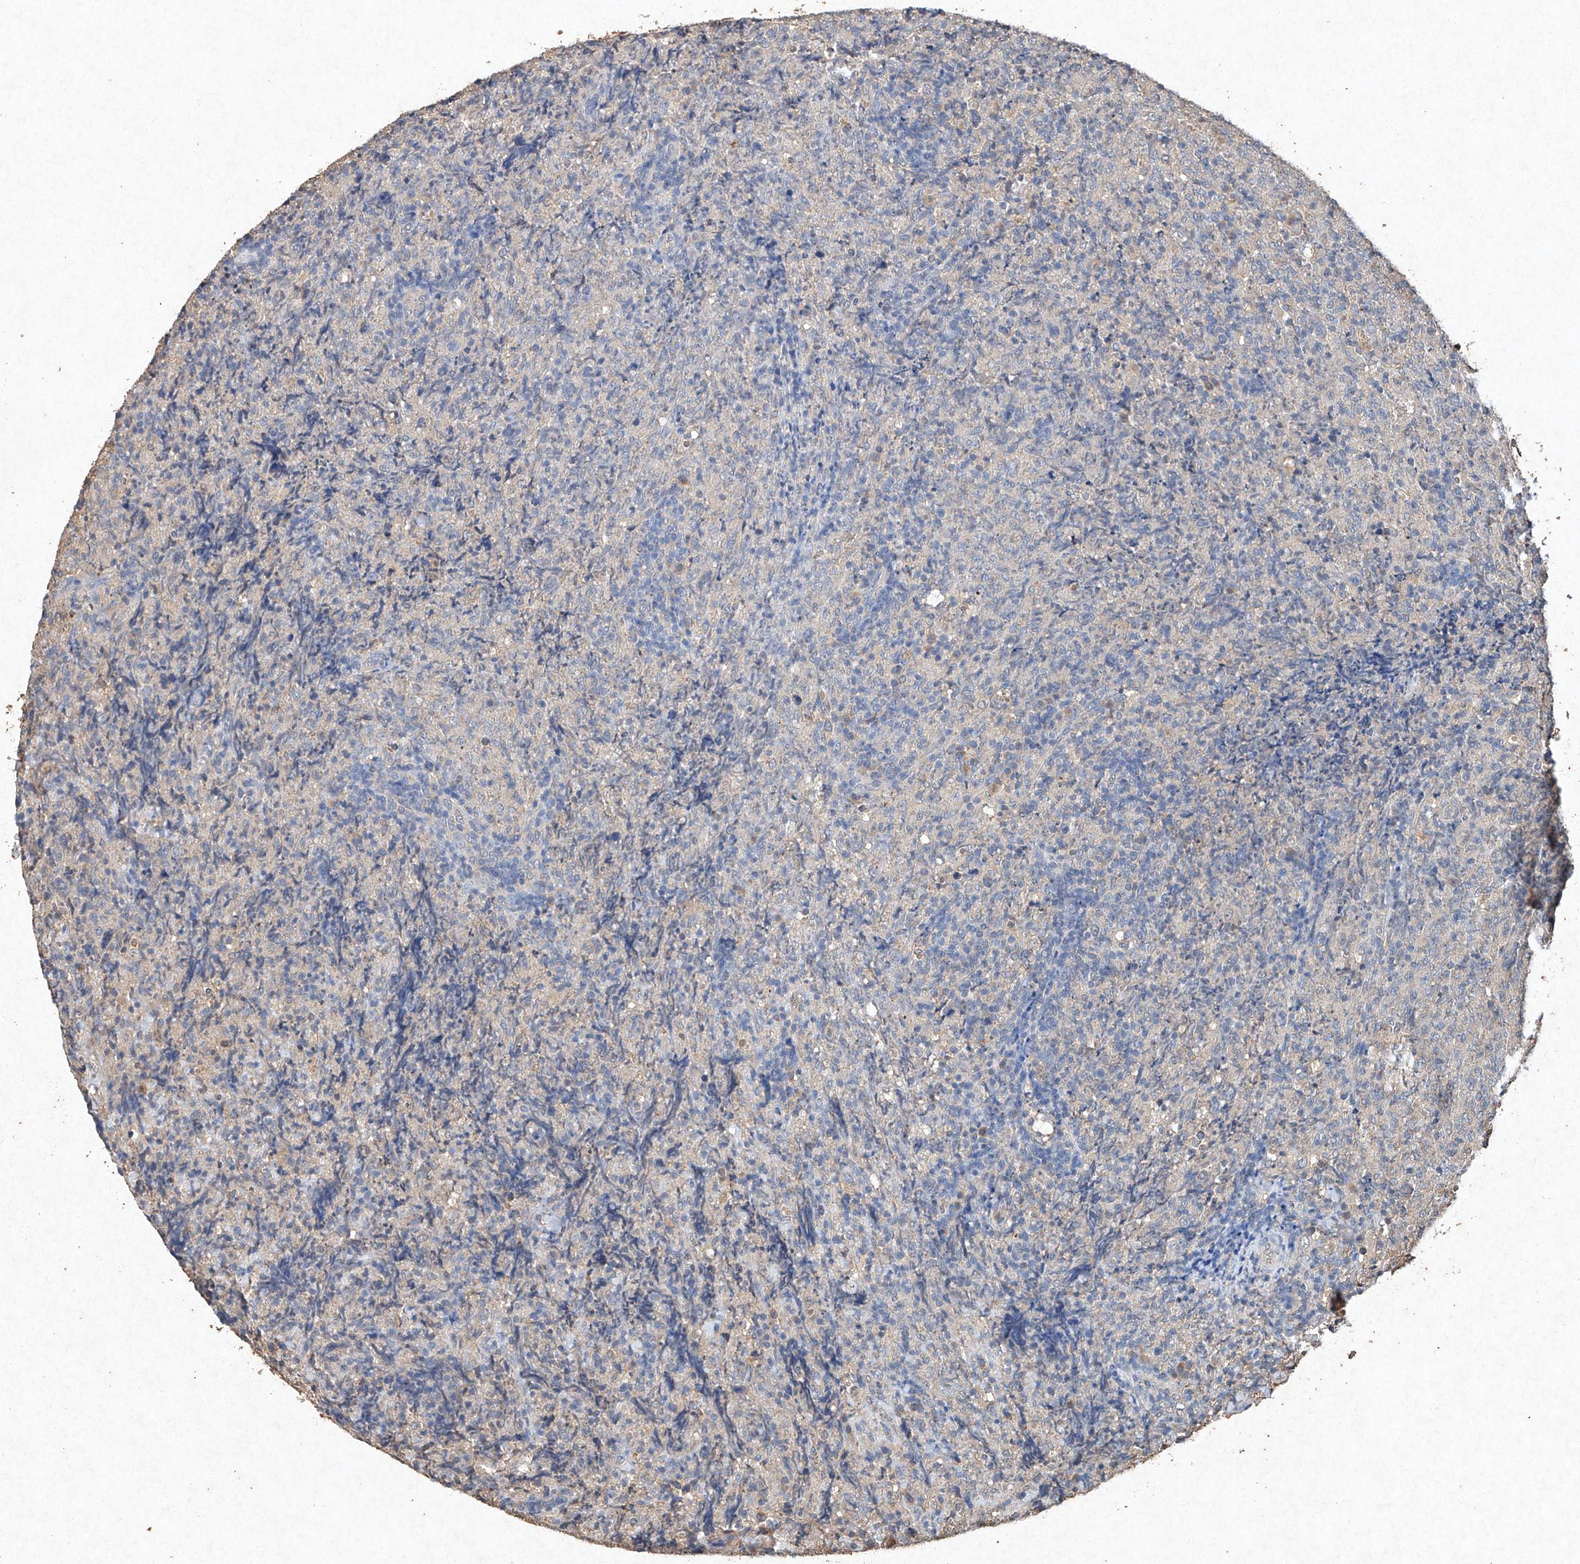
{"staining": {"intensity": "negative", "quantity": "none", "location": "none"}, "tissue": "lymphoma", "cell_type": "Tumor cells", "image_type": "cancer", "snomed": [{"axis": "morphology", "description": "Malignant lymphoma, non-Hodgkin's type, High grade"}, {"axis": "topography", "description": "Tonsil"}], "caption": "An IHC histopathology image of lymphoma is shown. There is no staining in tumor cells of lymphoma.", "gene": "STK3", "patient": {"sex": "female", "age": 36}}